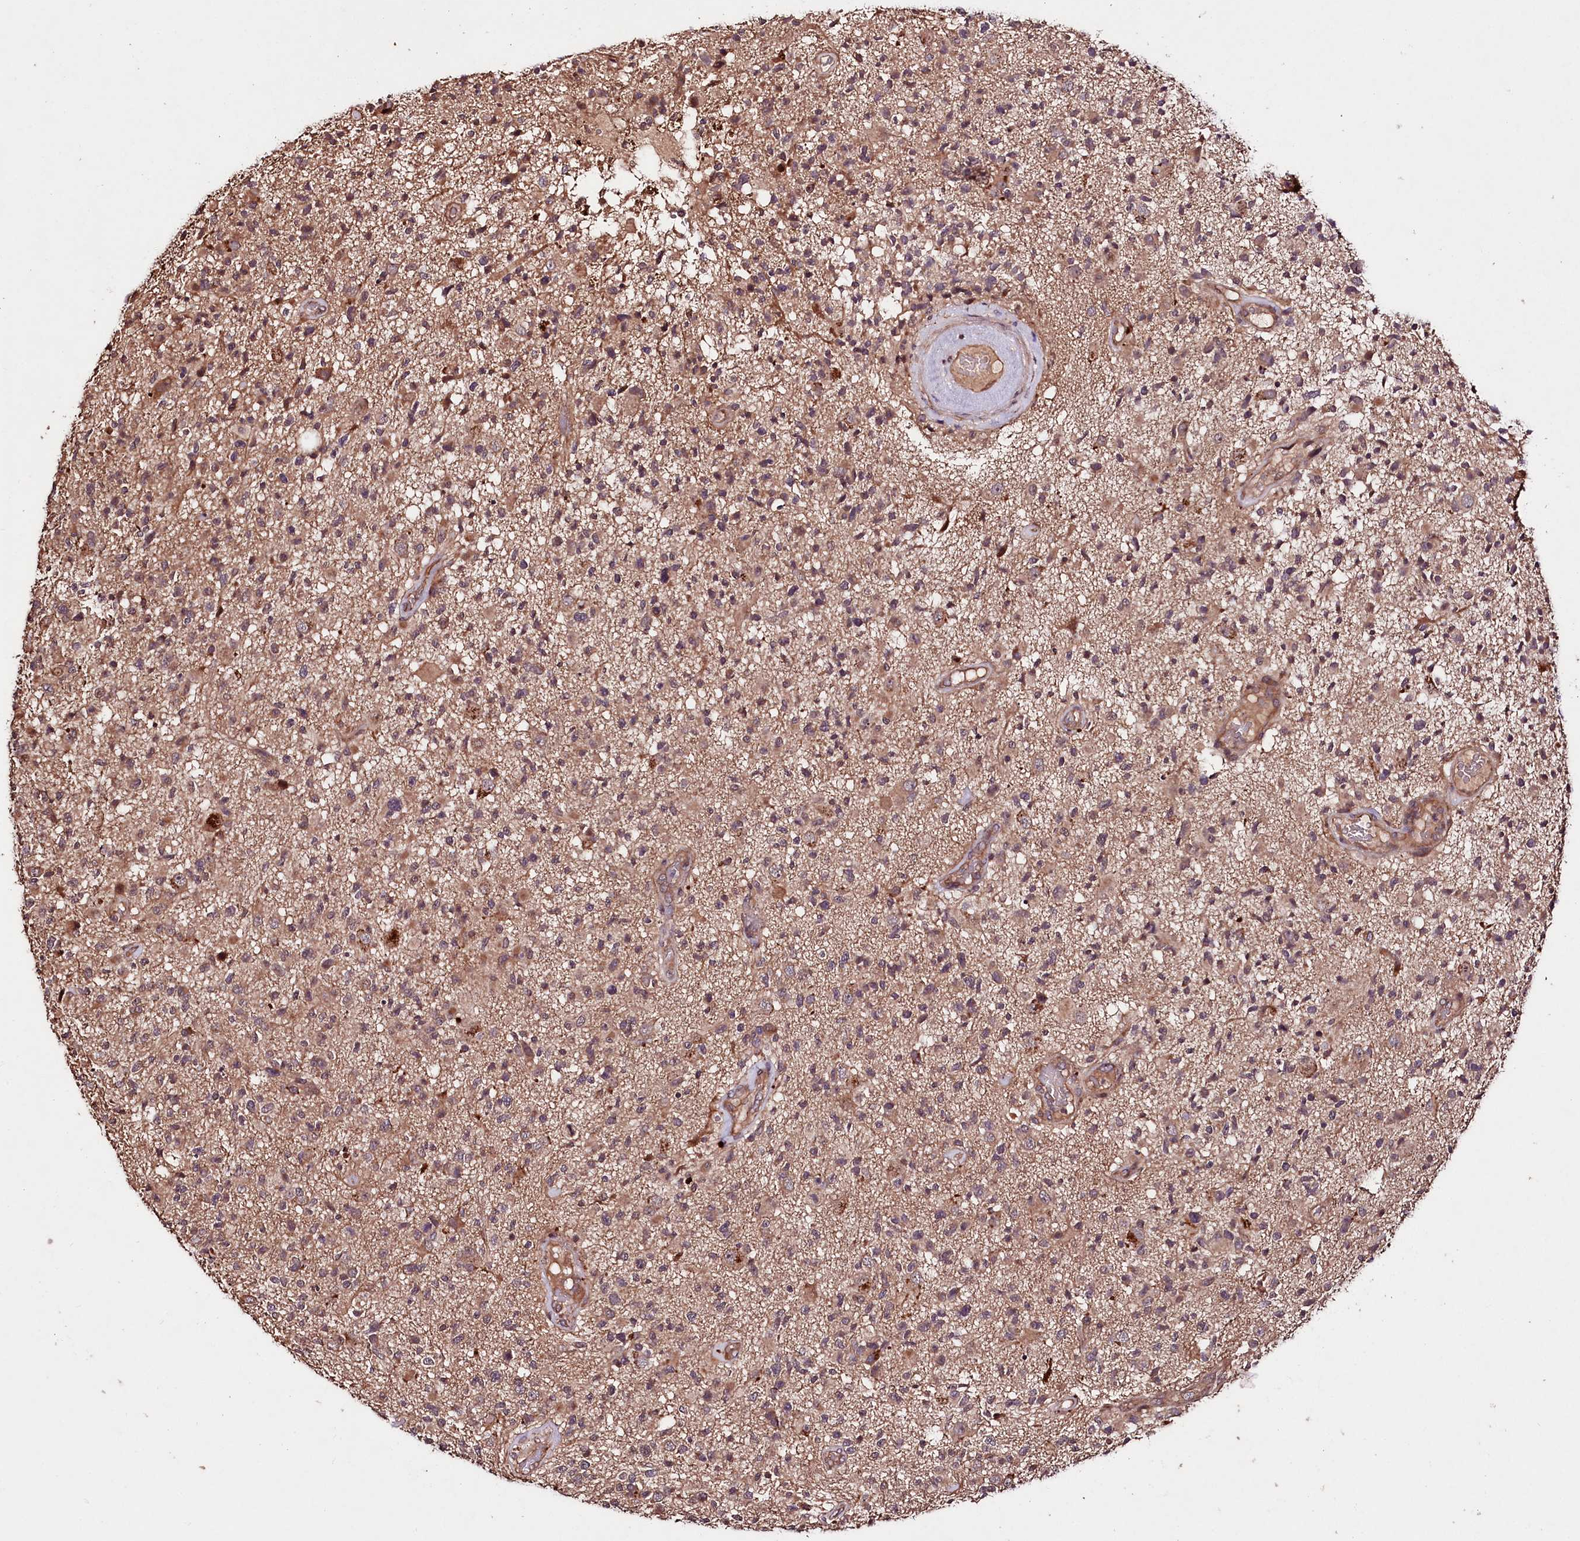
{"staining": {"intensity": "weak", "quantity": "25%-75%", "location": "cytoplasmic/membranous"}, "tissue": "glioma", "cell_type": "Tumor cells", "image_type": "cancer", "snomed": [{"axis": "morphology", "description": "Glioma, malignant, High grade"}, {"axis": "morphology", "description": "Glioblastoma, NOS"}, {"axis": "topography", "description": "Brain"}], "caption": "Glioma stained with a brown dye demonstrates weak cytoplasmic/membranous positive expression in approximately 25%-75% of tumor cells.", "gene": "TNPO3", "patient": {"sex": "male", "age": 60}}